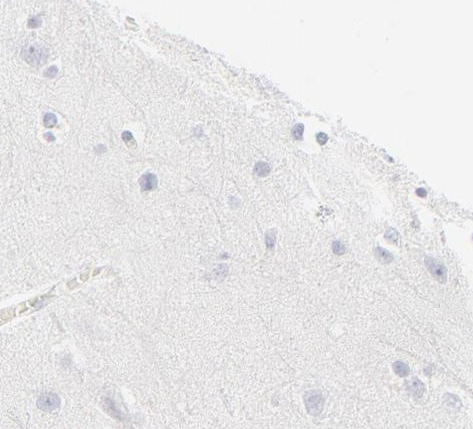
{"staining": {"intensity": "negative", "quantity": "none", "location": "none"}, "tissue": "cerebral cortex", "cell_type": "Endothelial cells", "image_type": "normal", "snomed": [{"axis": "morphology", "description": "Normal tissue, NOS"}, {"axis": "topography", "description": "Cerebral cortex"}], "caption": "Cerebral cortex was stained to show a protein in brown. There is no significant staining in endothelial cells. The staining was performed using DAB to visualize the protein expression in brown, while the nuclei were stained in blue with hematoxylin (Magnification: 20x).", "gene": "CCR7", "patient": {"sex": "female", "age": 54}}